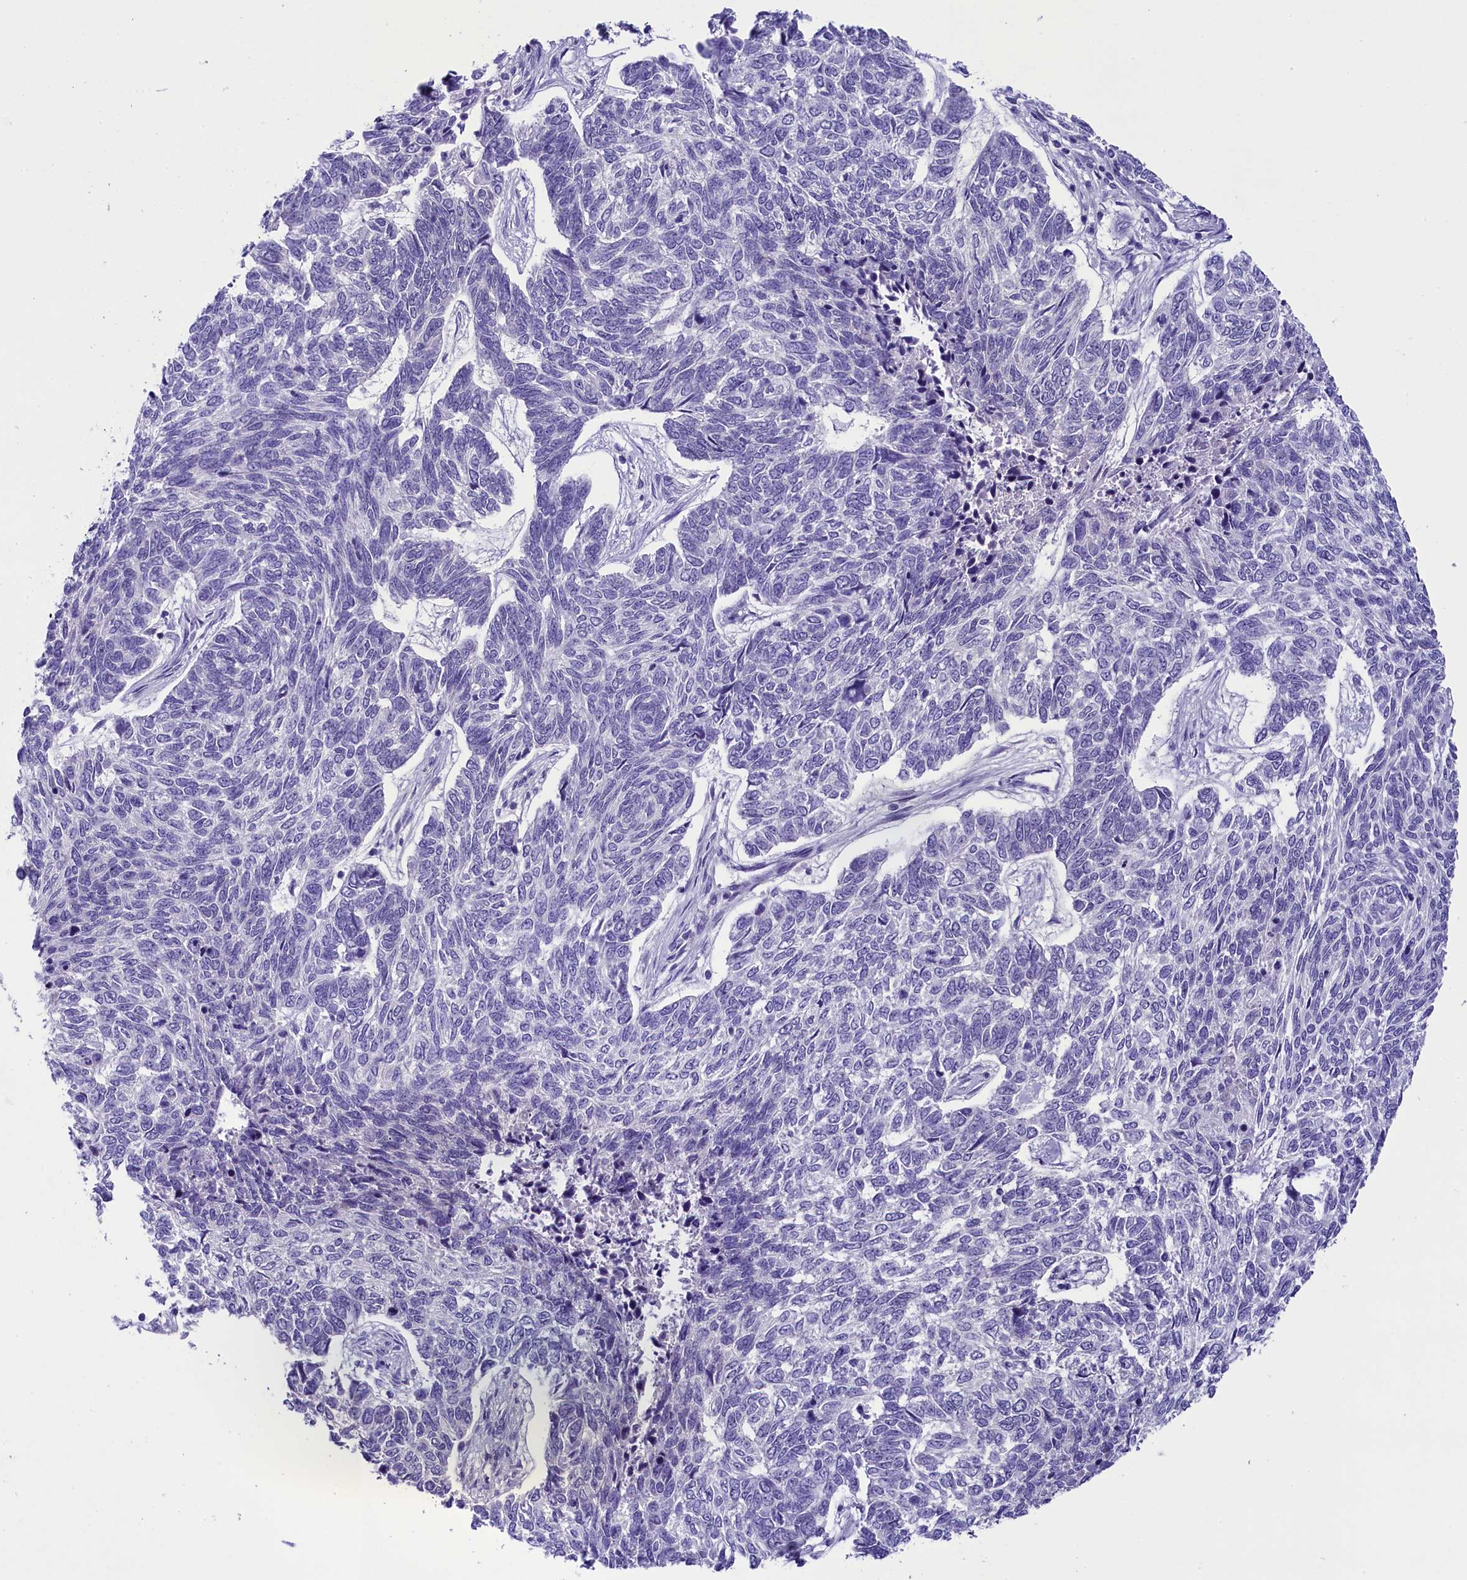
{"staining": {"intensity": "negative", "quantity": "none", "location": "none"}, "tissue": "skin cancer", "cell_type": "Tumor cells", "image_type": "cancer", "snomed": [{"axis": "morphology", "description": "Basal cell carcinoma"}, {"axis": "topography", "description": "Skin"}], "caption": "This is an IHC micrograph of human basal cell carcinoma (skin). There is no positivity in tumor cells.", "gene": "OSGEP", "patient": {"sex": "female", "age": 65}}